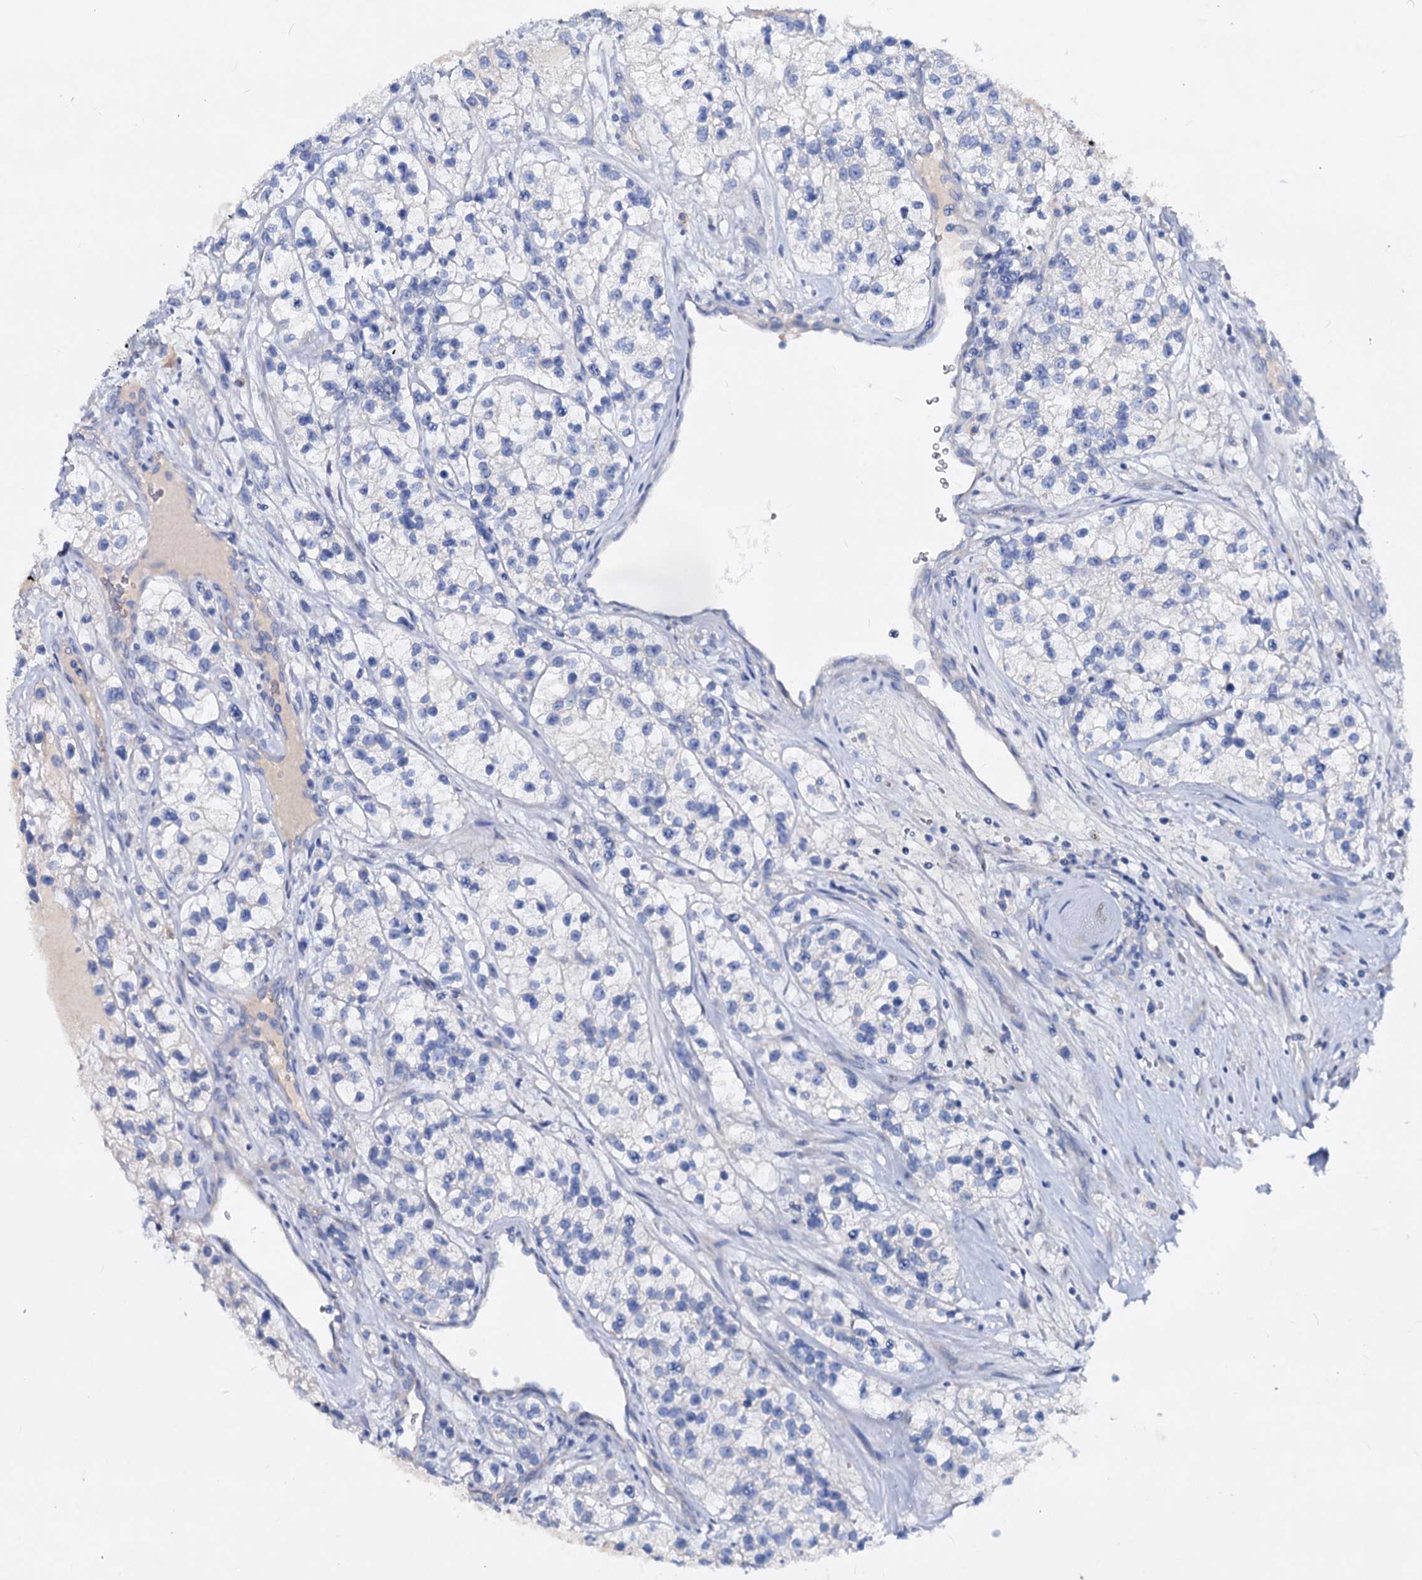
{"staining": {"intensity": "negative", "quantity": "none", "location": "none"}, "tissue": "renal cancer", "cell_type": "Tumor cells", "image_type": "cancer", "snomed": [{"axis": "morphology", "description": "Adenocarcinoma, NOS"}, {"axis": "topography", "description": "Kidney"}], "caption": "The image reveals no significant positivity in tumor cells of renal adenocarcinoma.", "gene": "DYDC2", "patient": {"sex": "female", "age": 57}}